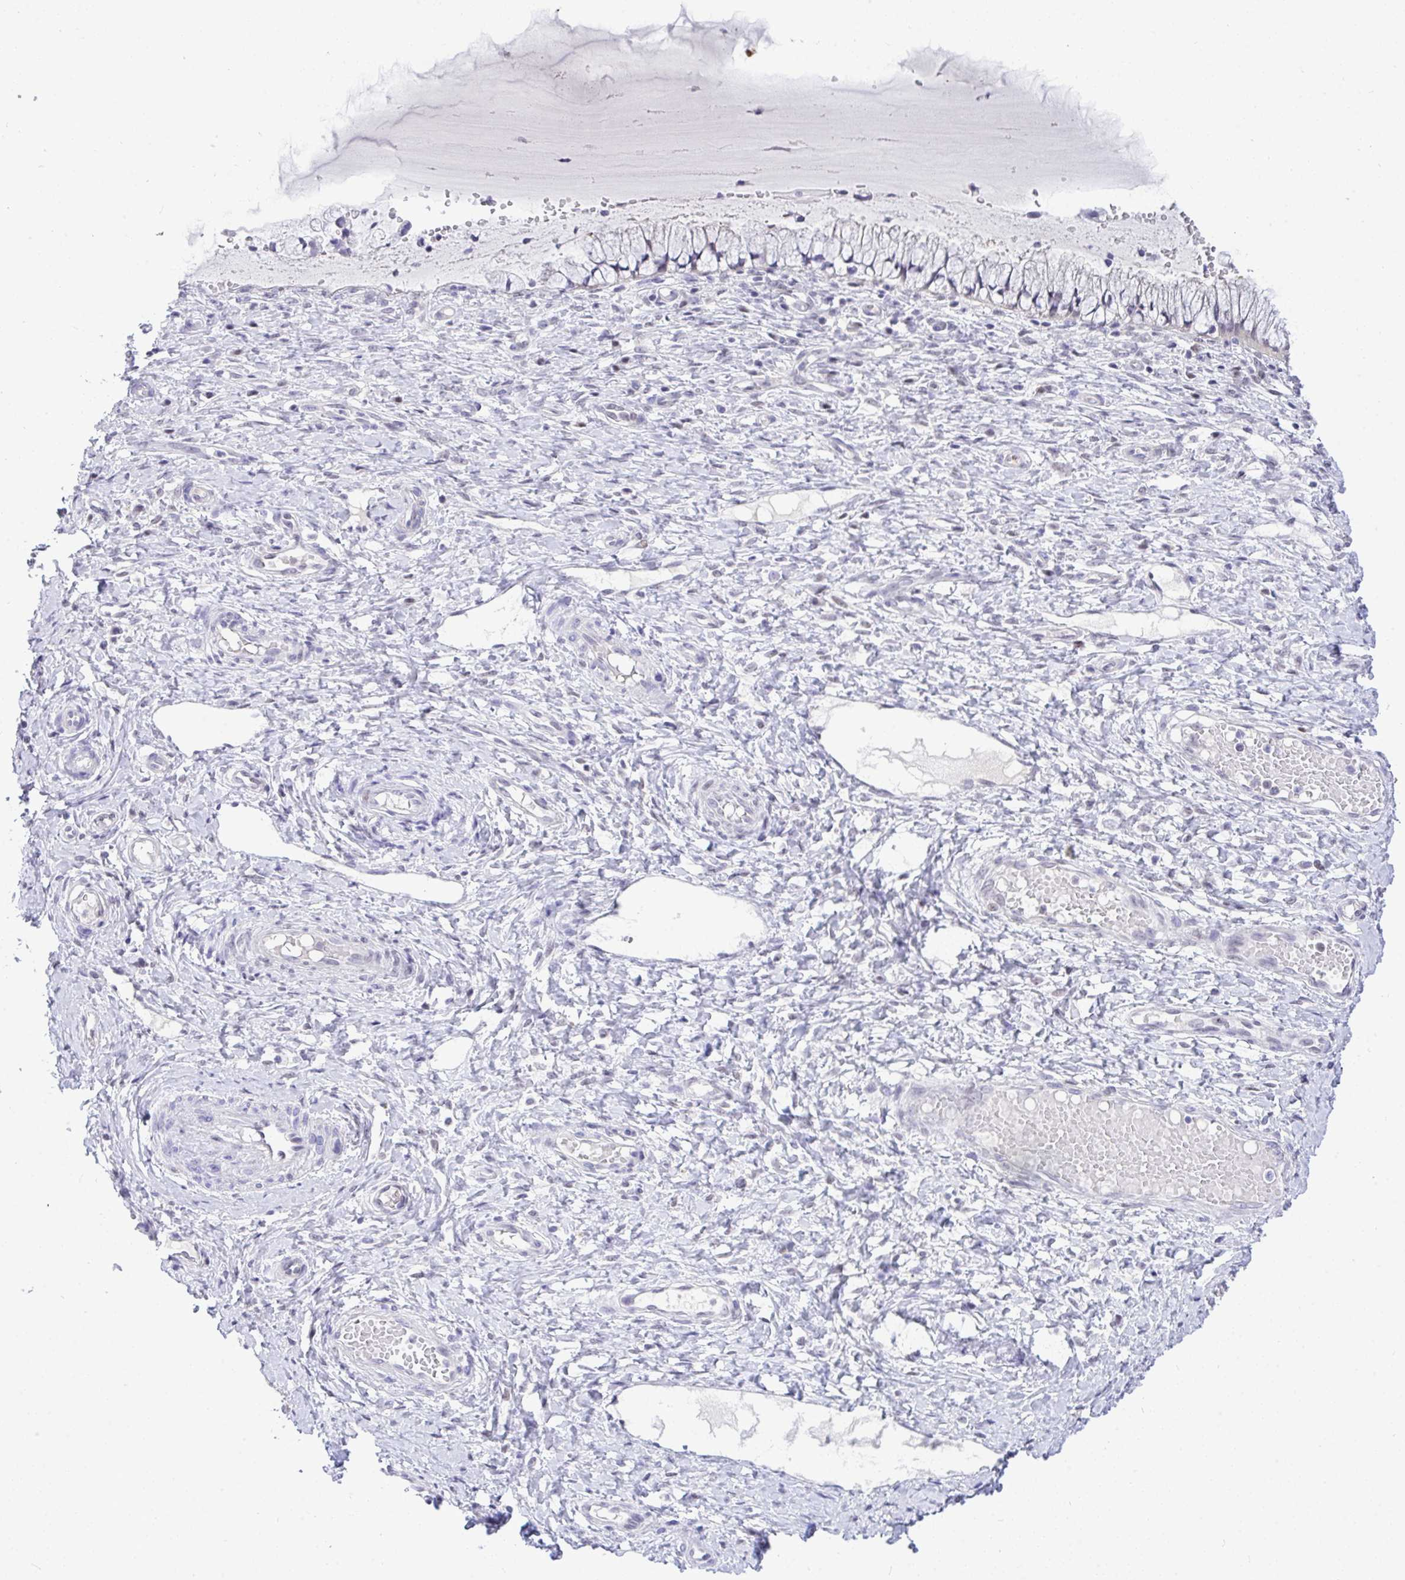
{"staining": {"intensity": "negative", "quantity": "none", "location": "none"}, "tissue": "cervix", "cell_type": "Glandular cells", "image_type": "normal", "snomed": [{"axis": "morphology", "description": "Normal tissue, NOS"}, {"axis": "topography", "description": "Cervix"}], "caption": "Immunohistochemistry image of normal human cervix stained for a protein (brown), which demonstrates no staining in glandular cells. The staining was performed using DAB (3,3'-diaminobenzidine) to visualize the protein expression in brown, while the nuclei were stained in blue with hematoxylin (Magnification: 20x).", "gene": "THOP1", "patient": {"sex": "female", "age": 37}}